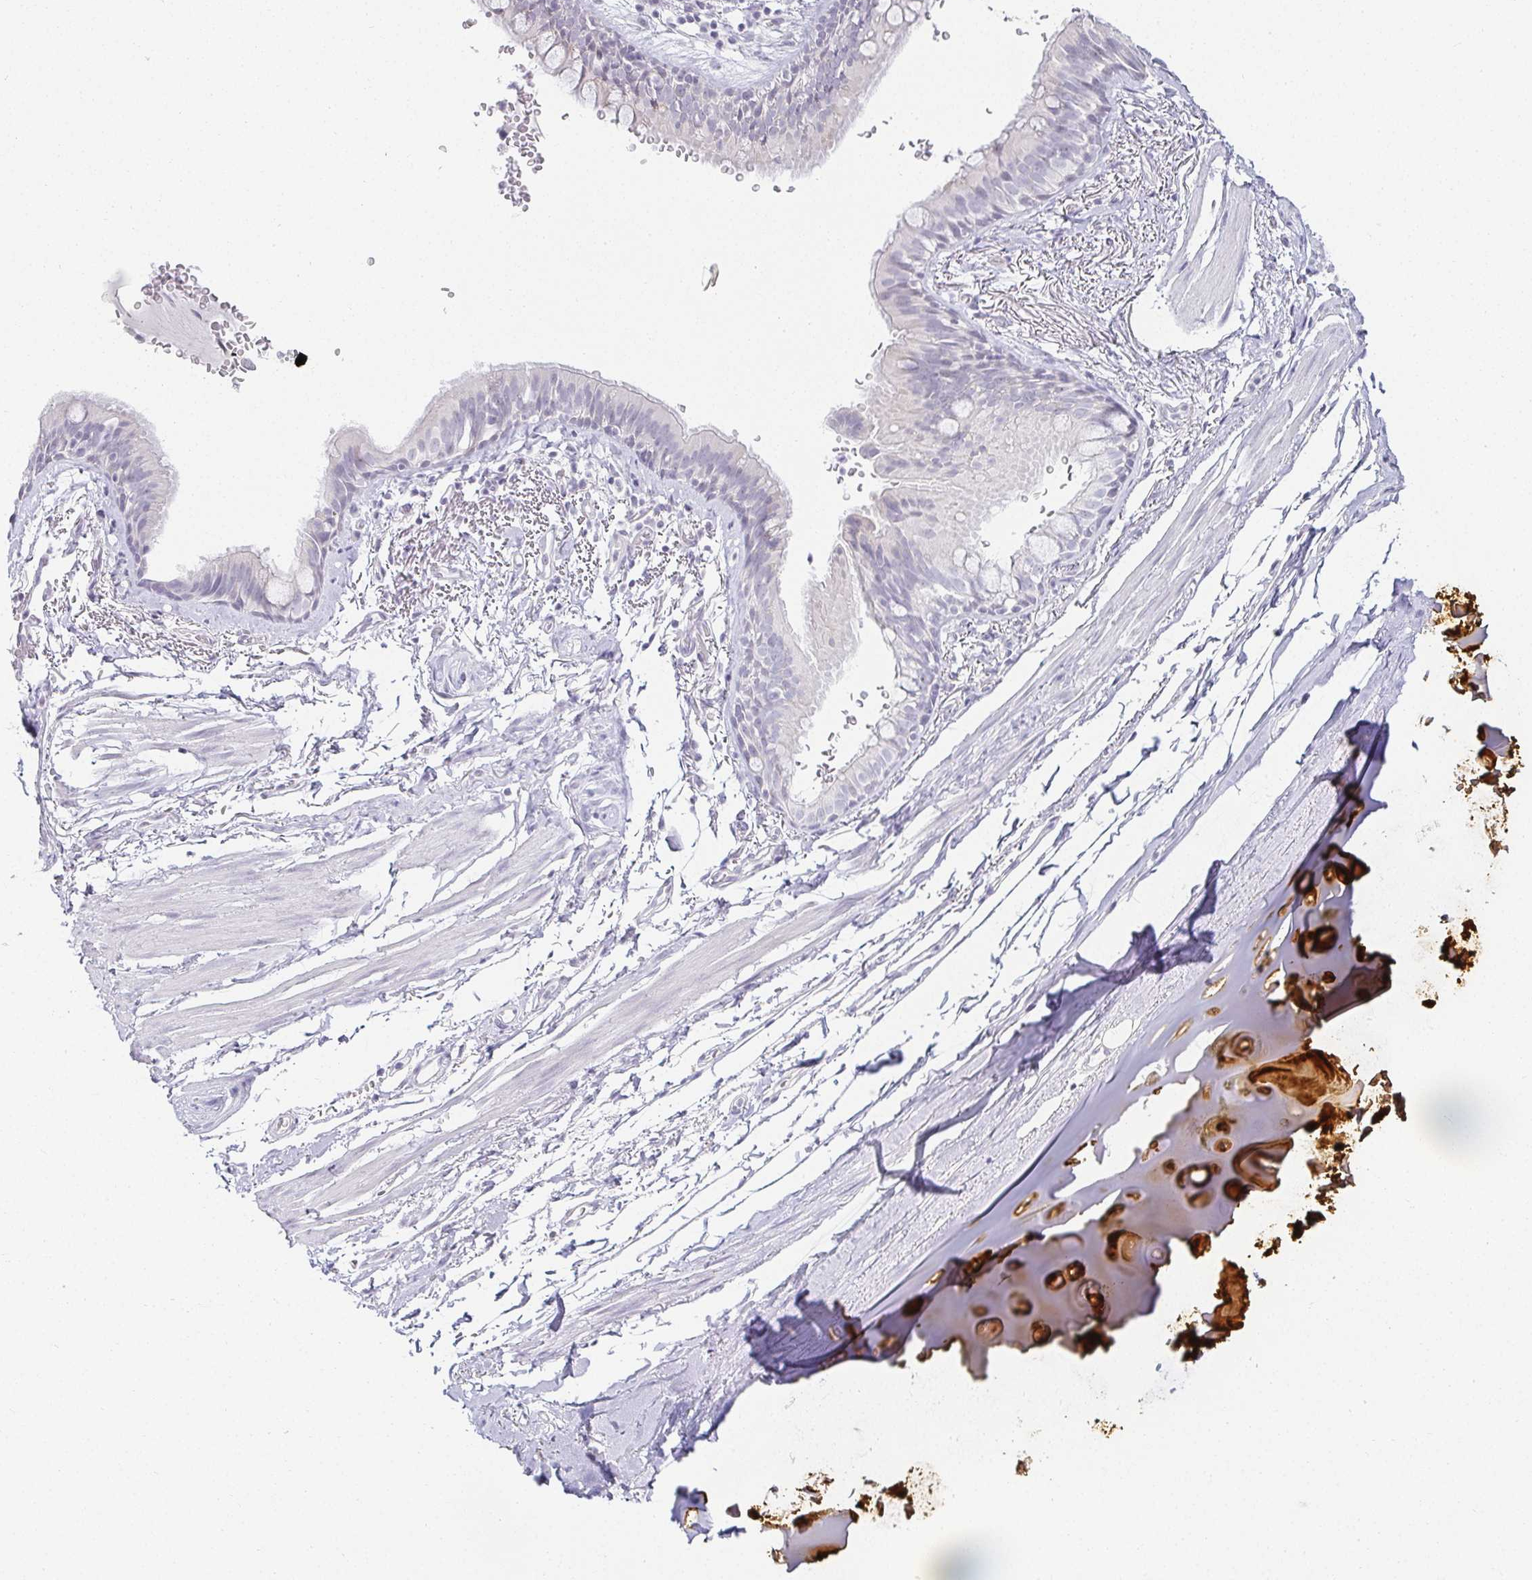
{"staining": {"intensity": "negative", "quantity": "none", "location": "none"}, "tissue": "bronchus", "cell_type": "Respiratory epithelial cells", "image_type": "normal", "snomed": [{"axis": "morphology", "description": "Normal tissue, NOS"}, {"axis": "topography", "description": "Bronchus"}], "caption": "This is a photomicrograph of immunohistochemistry staining of unremarkable bronchus, which shows no staining in respiratory epithelial cells.", "gene": "ACAN", "patient": {"sex": "male", "age": 67}}